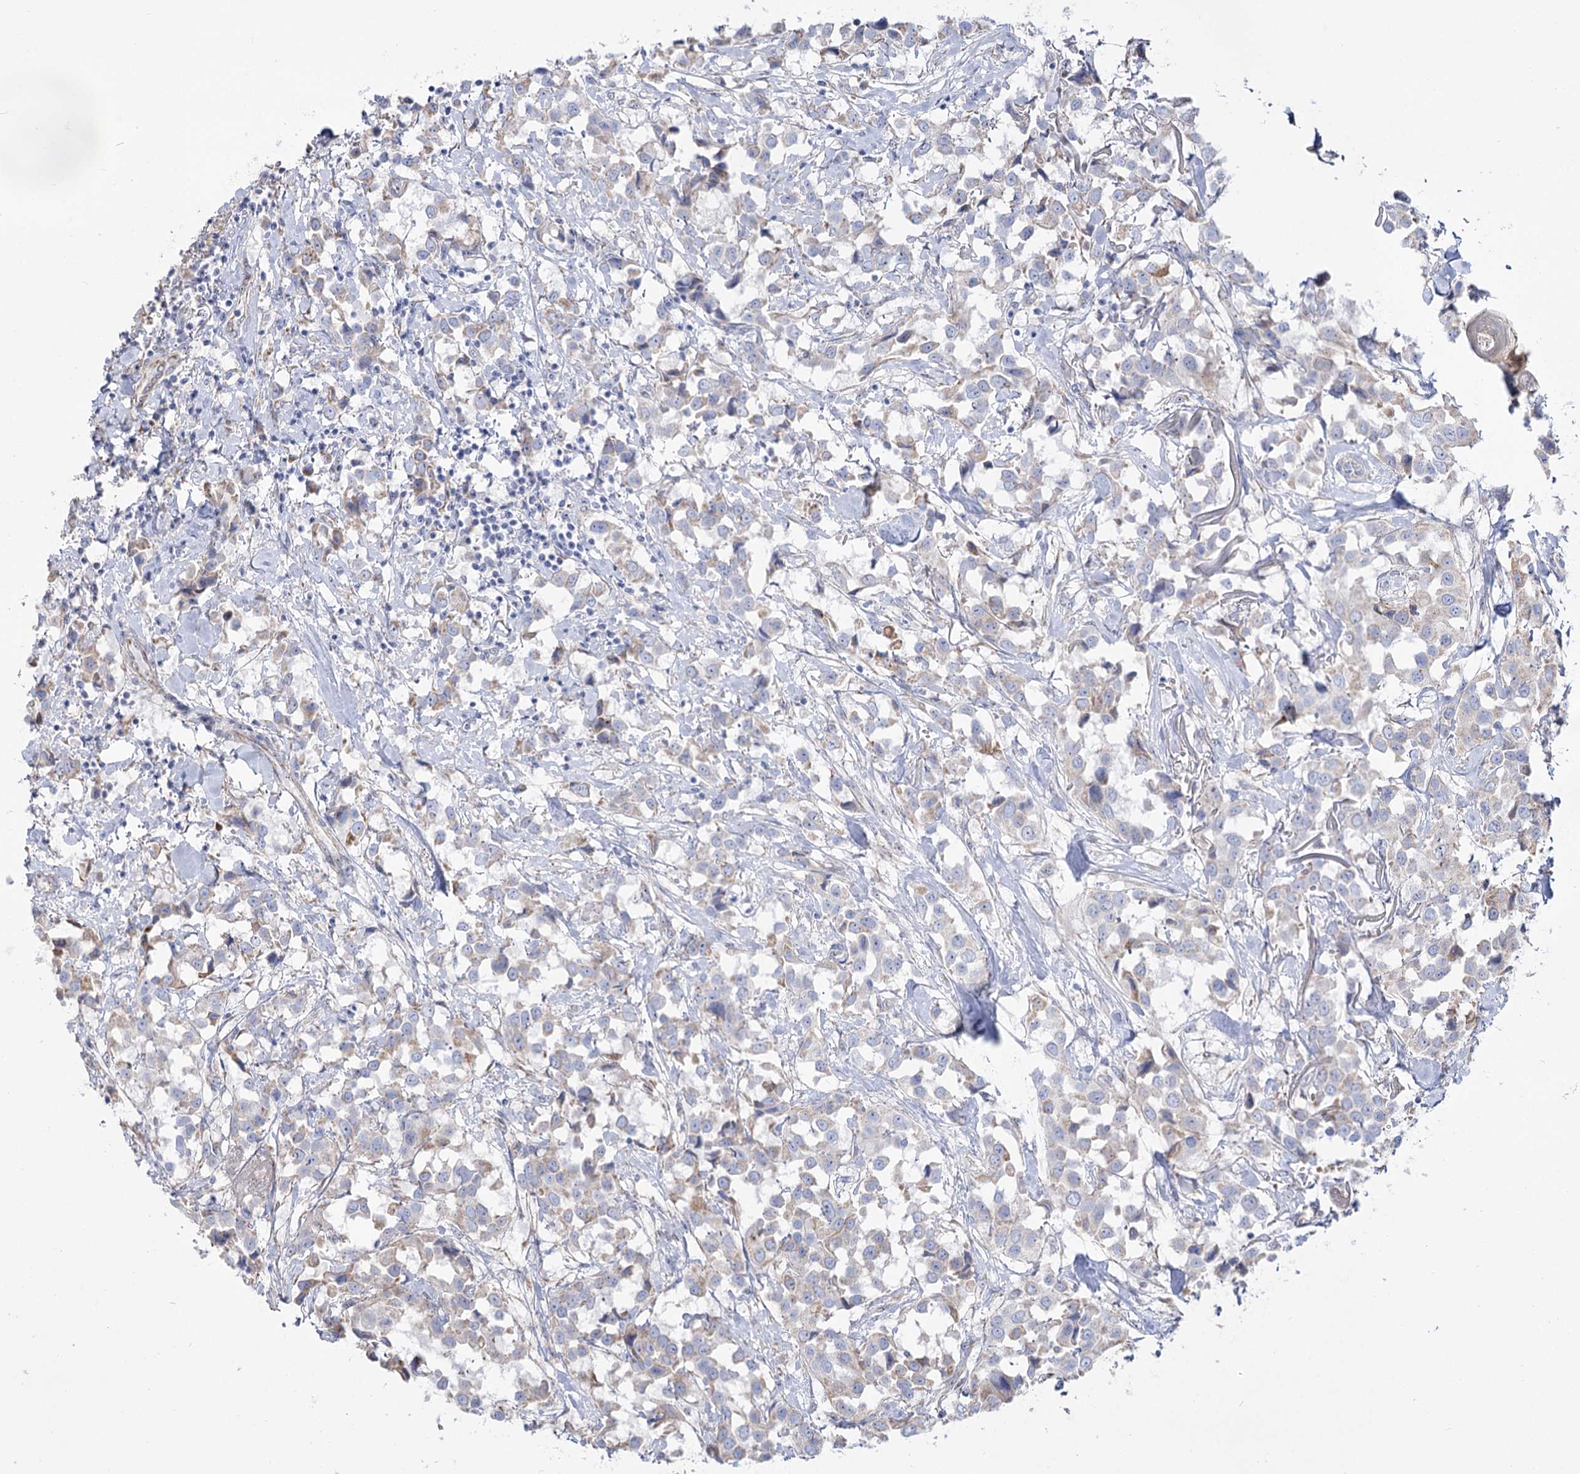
{"staining": {"intensity": "weak", "quantity": "25%-75%", "location": "cytoplasmic/membranous"}, "tissue": "breast cancer", "cell_type": "Tumor cells", "image_type": "cancer", "snomed": [{"axis": "morphology", "description": "Duct carcinoma"}, {"axis": "topography", "description": "Breast"}], "caption": "IHC (DAB) staining of human breast invasive ductal carcinoma reveals weak cytoplasmic/membranous protein positivity in approximately 25%-75% of tumor cells.", "gene": "SUOX", "patient": {"sex": "female", "age": 80}}